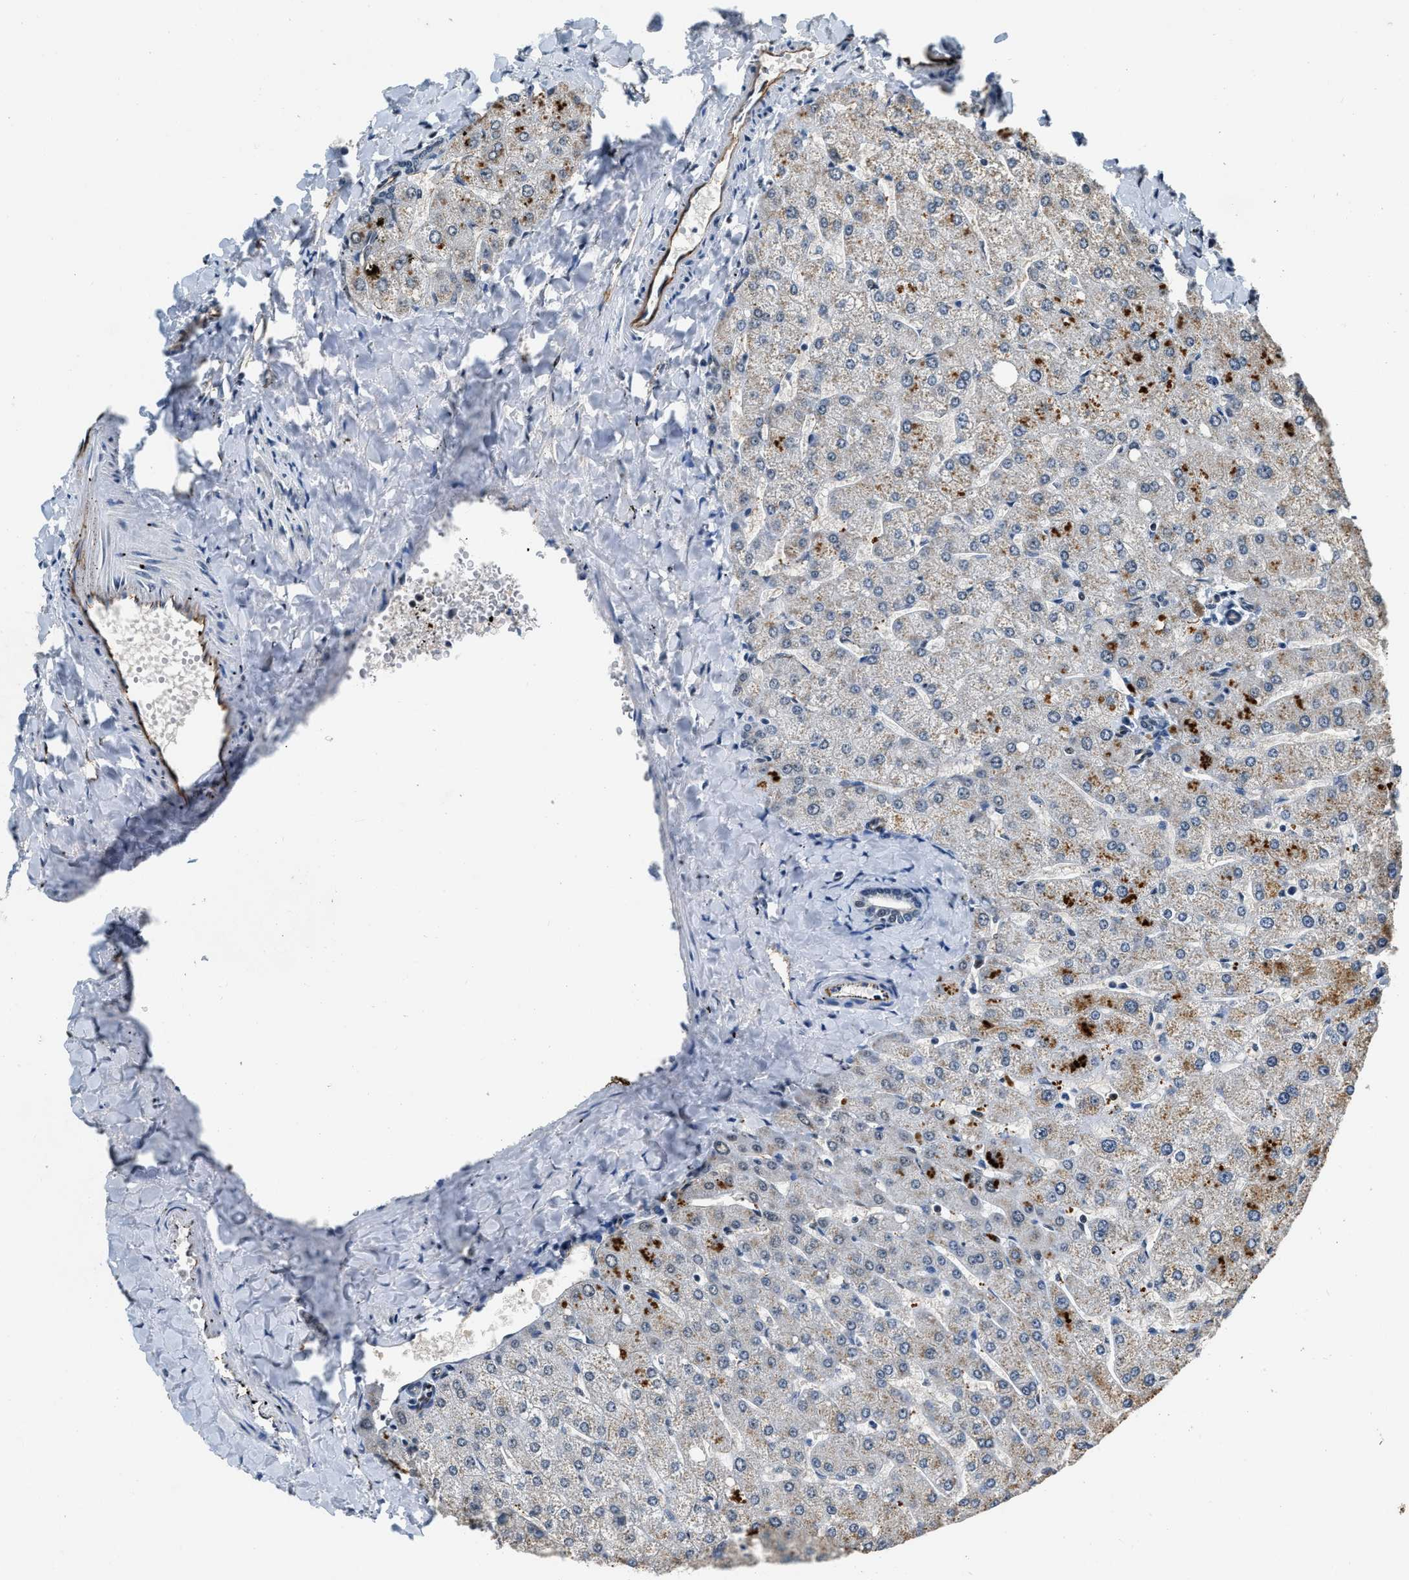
{"staining": {"intensity": "weak", "quantity": "<25%", "location": "nuclear"}, "tissue": "liver", "cell_type": "Cholangiocytes", "image_type": "normal", "snomed": [{"axis": "morphology", "description": "Normal tissue, NOS"}, {"axis": "topography", "description": "Liver"}], "caption": "Image shows no protein staining in cholangiocytes of normal liver.", "gene": "CCNE1", "patient": {"sex": "male", "age": 55}}